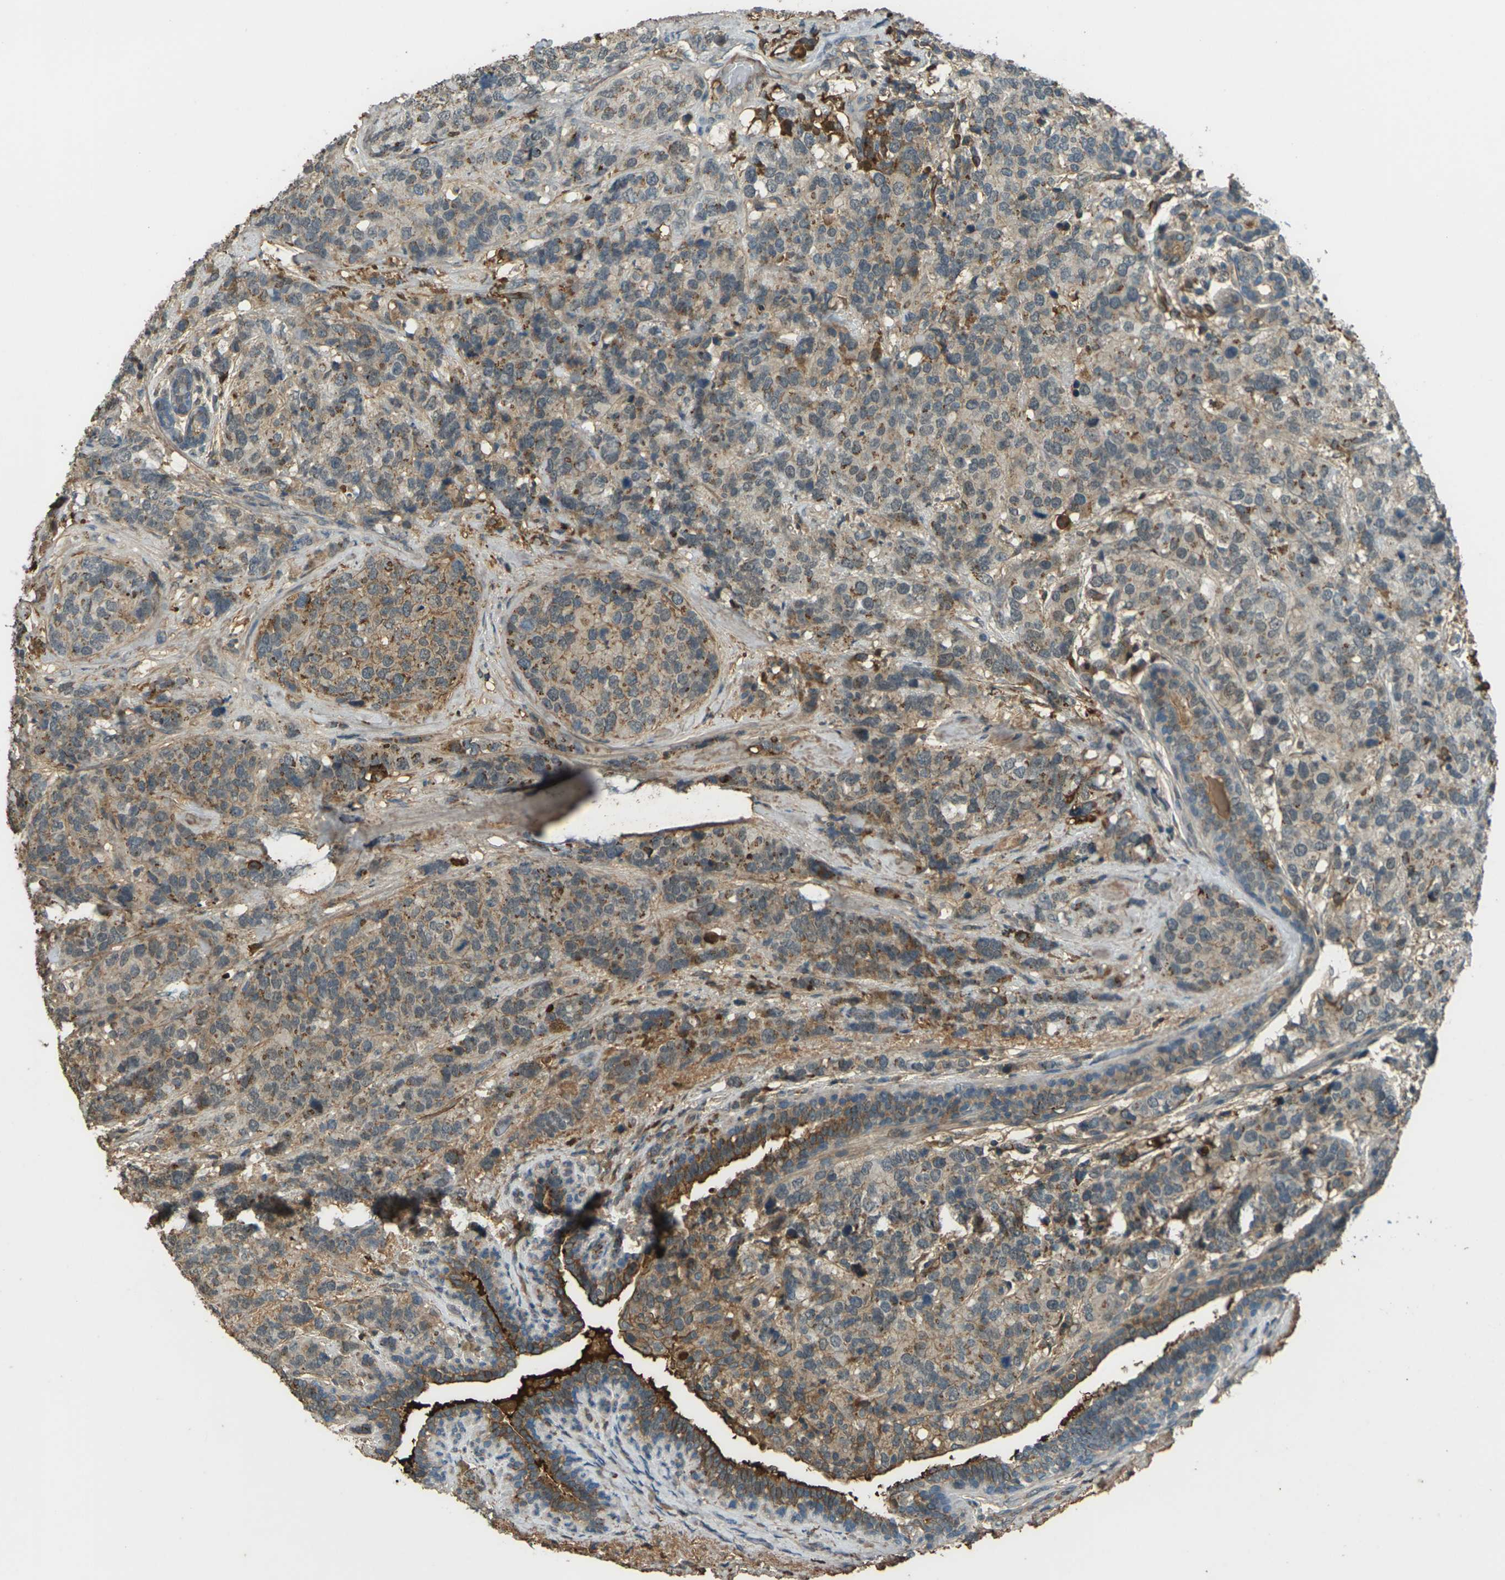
{"staining": {"intensity": "moderate", "quantity": "25%-75%", "location": "cytoplasmic/membranous"}, "tissue": "breast cancer", "cell_type": "Tumor cells", "image_type": "cancer", "snomed": [{"axis": "morphology", "description": "Lobular carcinoma"}, {"axis": "topography", "description": "Breast"}], "caption": "A brown stain shows moderate cytoplasmic/membranous expression of a protein in breast cancer (lobular carcinoma) tumor cells. The staining was performed using DAB to visualize the protein expression in brown, while the nuclei were stained in blue with hematoxylin (Magnification: 20x).", "gene": "CYP1B1", "patient": {"sex": "female", "age": 59}}